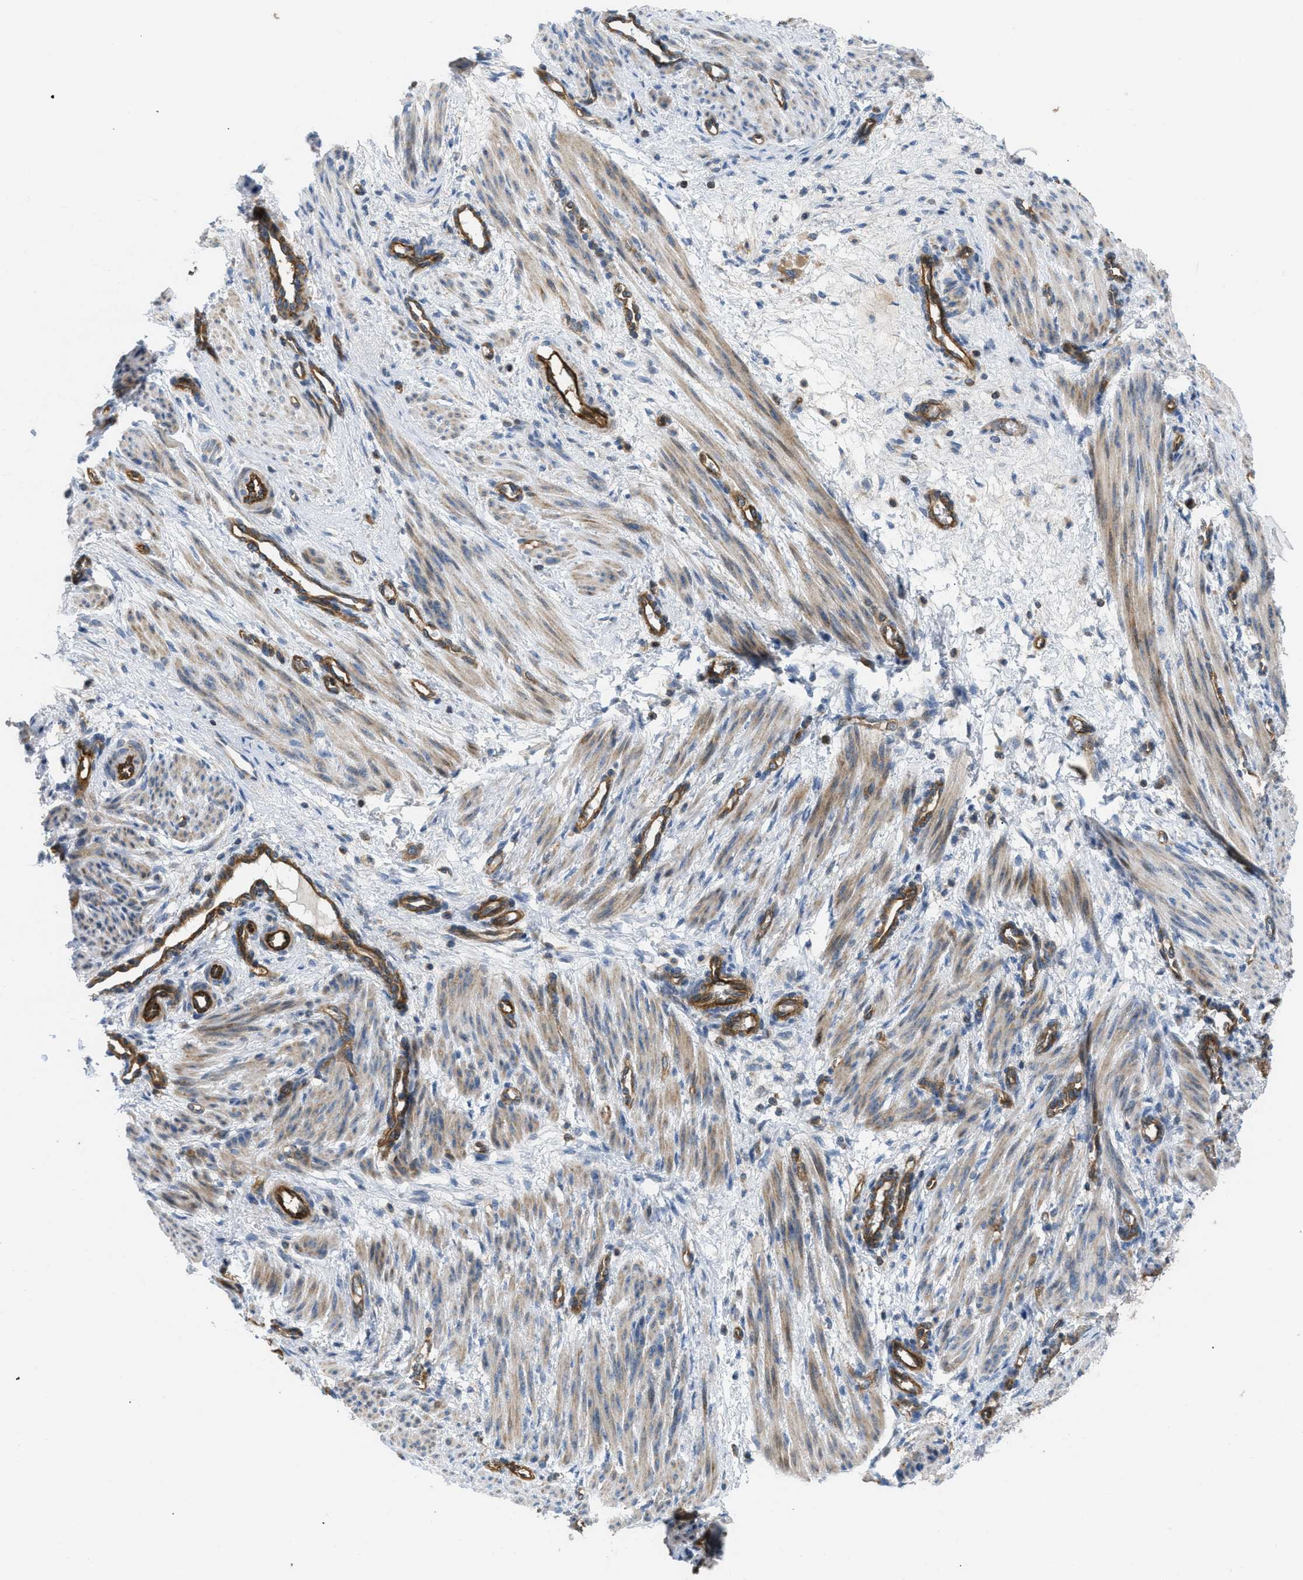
{"staining": {"intensity": "moderate", "quantity": ">75%", "location": "cytoplasmic/membranous"}, "tissue": "smooth muscle", "cell_type": "Smooth muscle cells", "image_type": "normal", "snomed": [{"axis": "morphology", "description": "Normal tissue, NOS"}, {"axis": "topography", "description": "Endometrium"}], "caption": "Moderate cytoplasmic/membranous protein positivity is seen in approximately >75% of smooth muscle cells in smooth muscle.", "gene": "ATP2A3", "patient": {"sex": "female", "age": 33}}